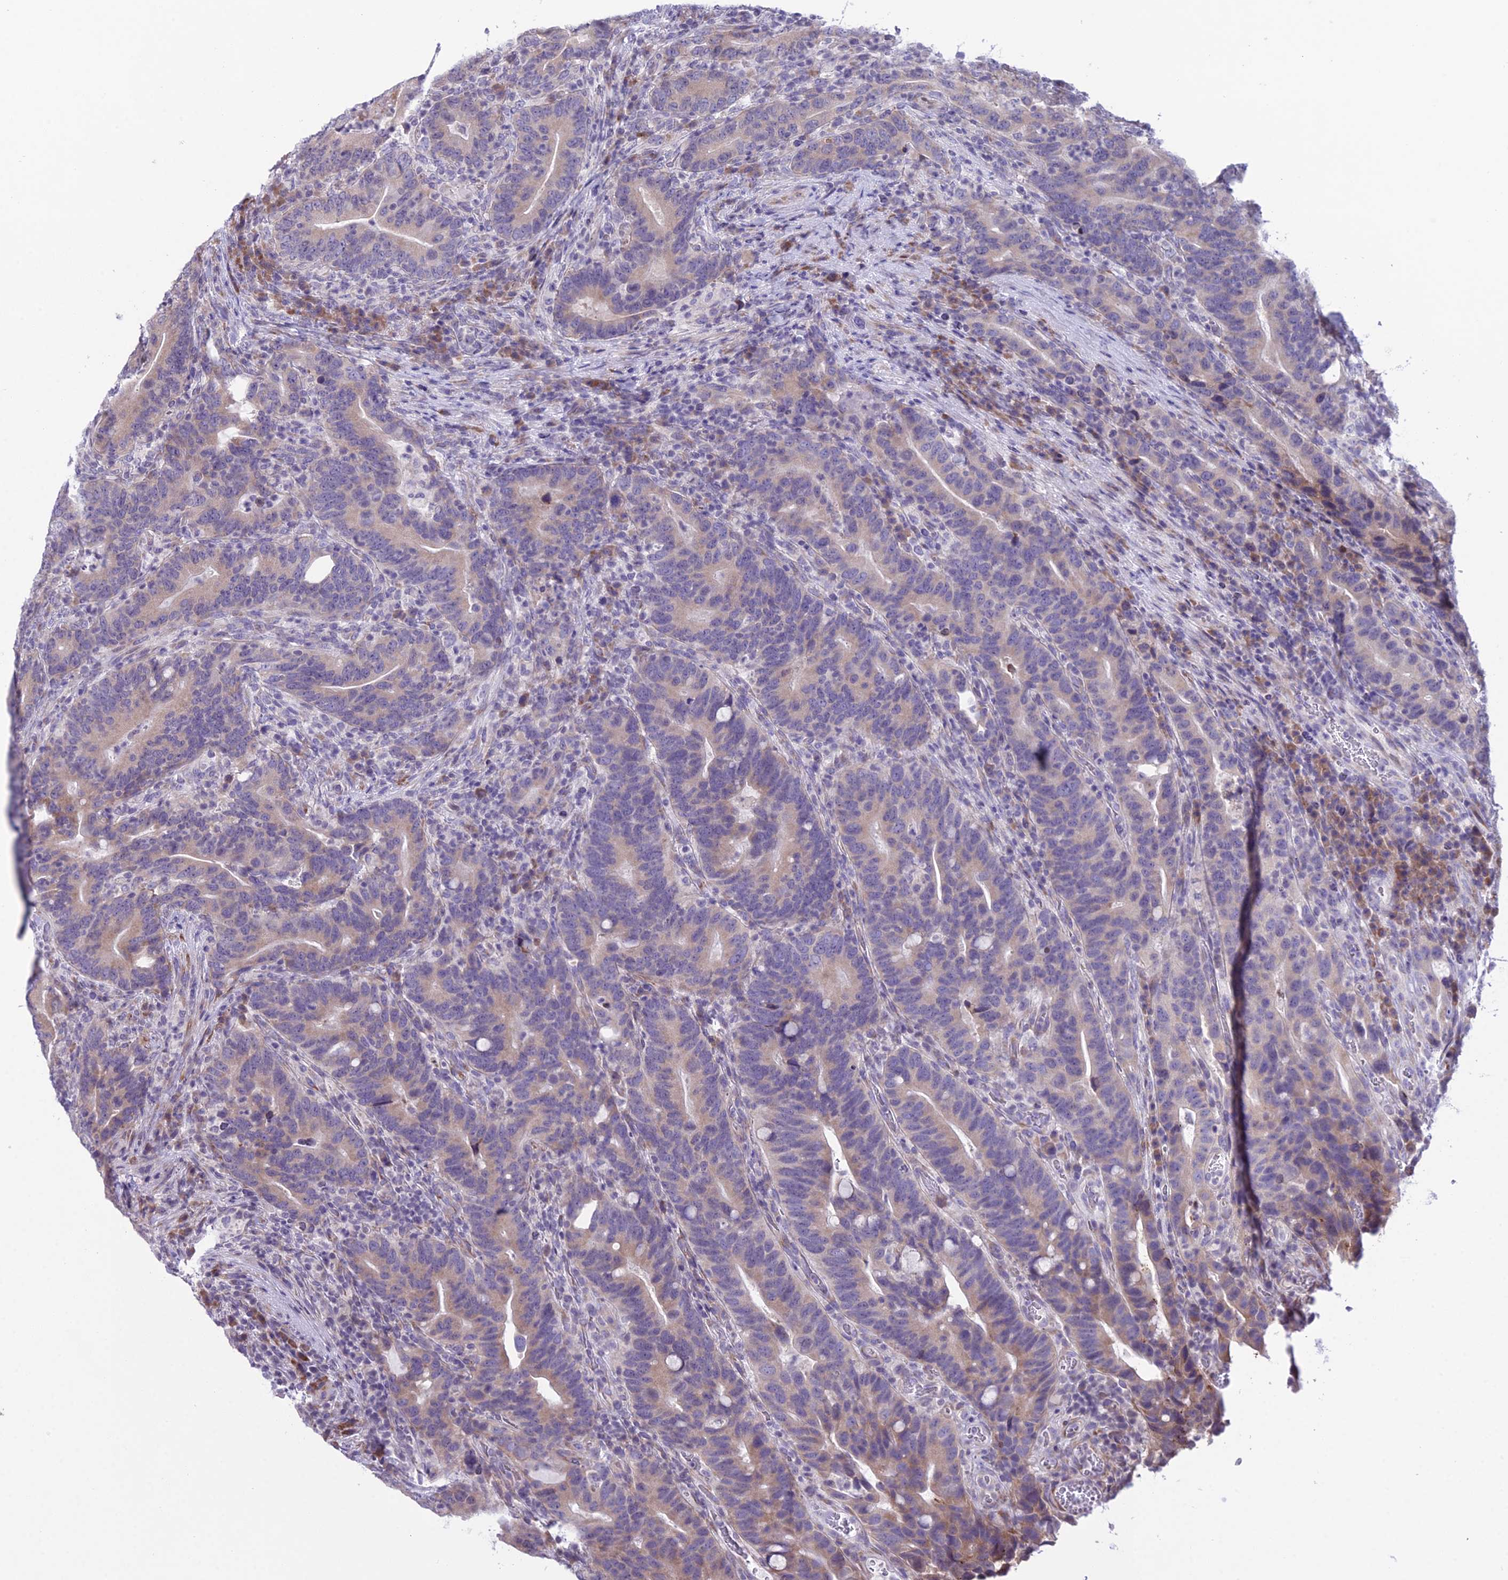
{"staining": {"intensity": "weak", "quantity": "25%-75%", "location": "cytoplasmic/membranous"}, "tissue": "colorectal cancer", "cell_type": "Tumor cells", "image_type": "cancer", "snomed": [{"axis": "morphology", "description": "Adenocarcinoma, NOS"}, {"axis": "topography", "description": "Colon"}], "caption": "The histopathology image shows immunohistochemical staining of adenocarcinoma (colorectal). There is weak cytoplasmic/membranous positivity is identified in about 25%-75% of tumor cells.", "gene": "RPS26", "patient": {"sex": "female", "age": 66}}